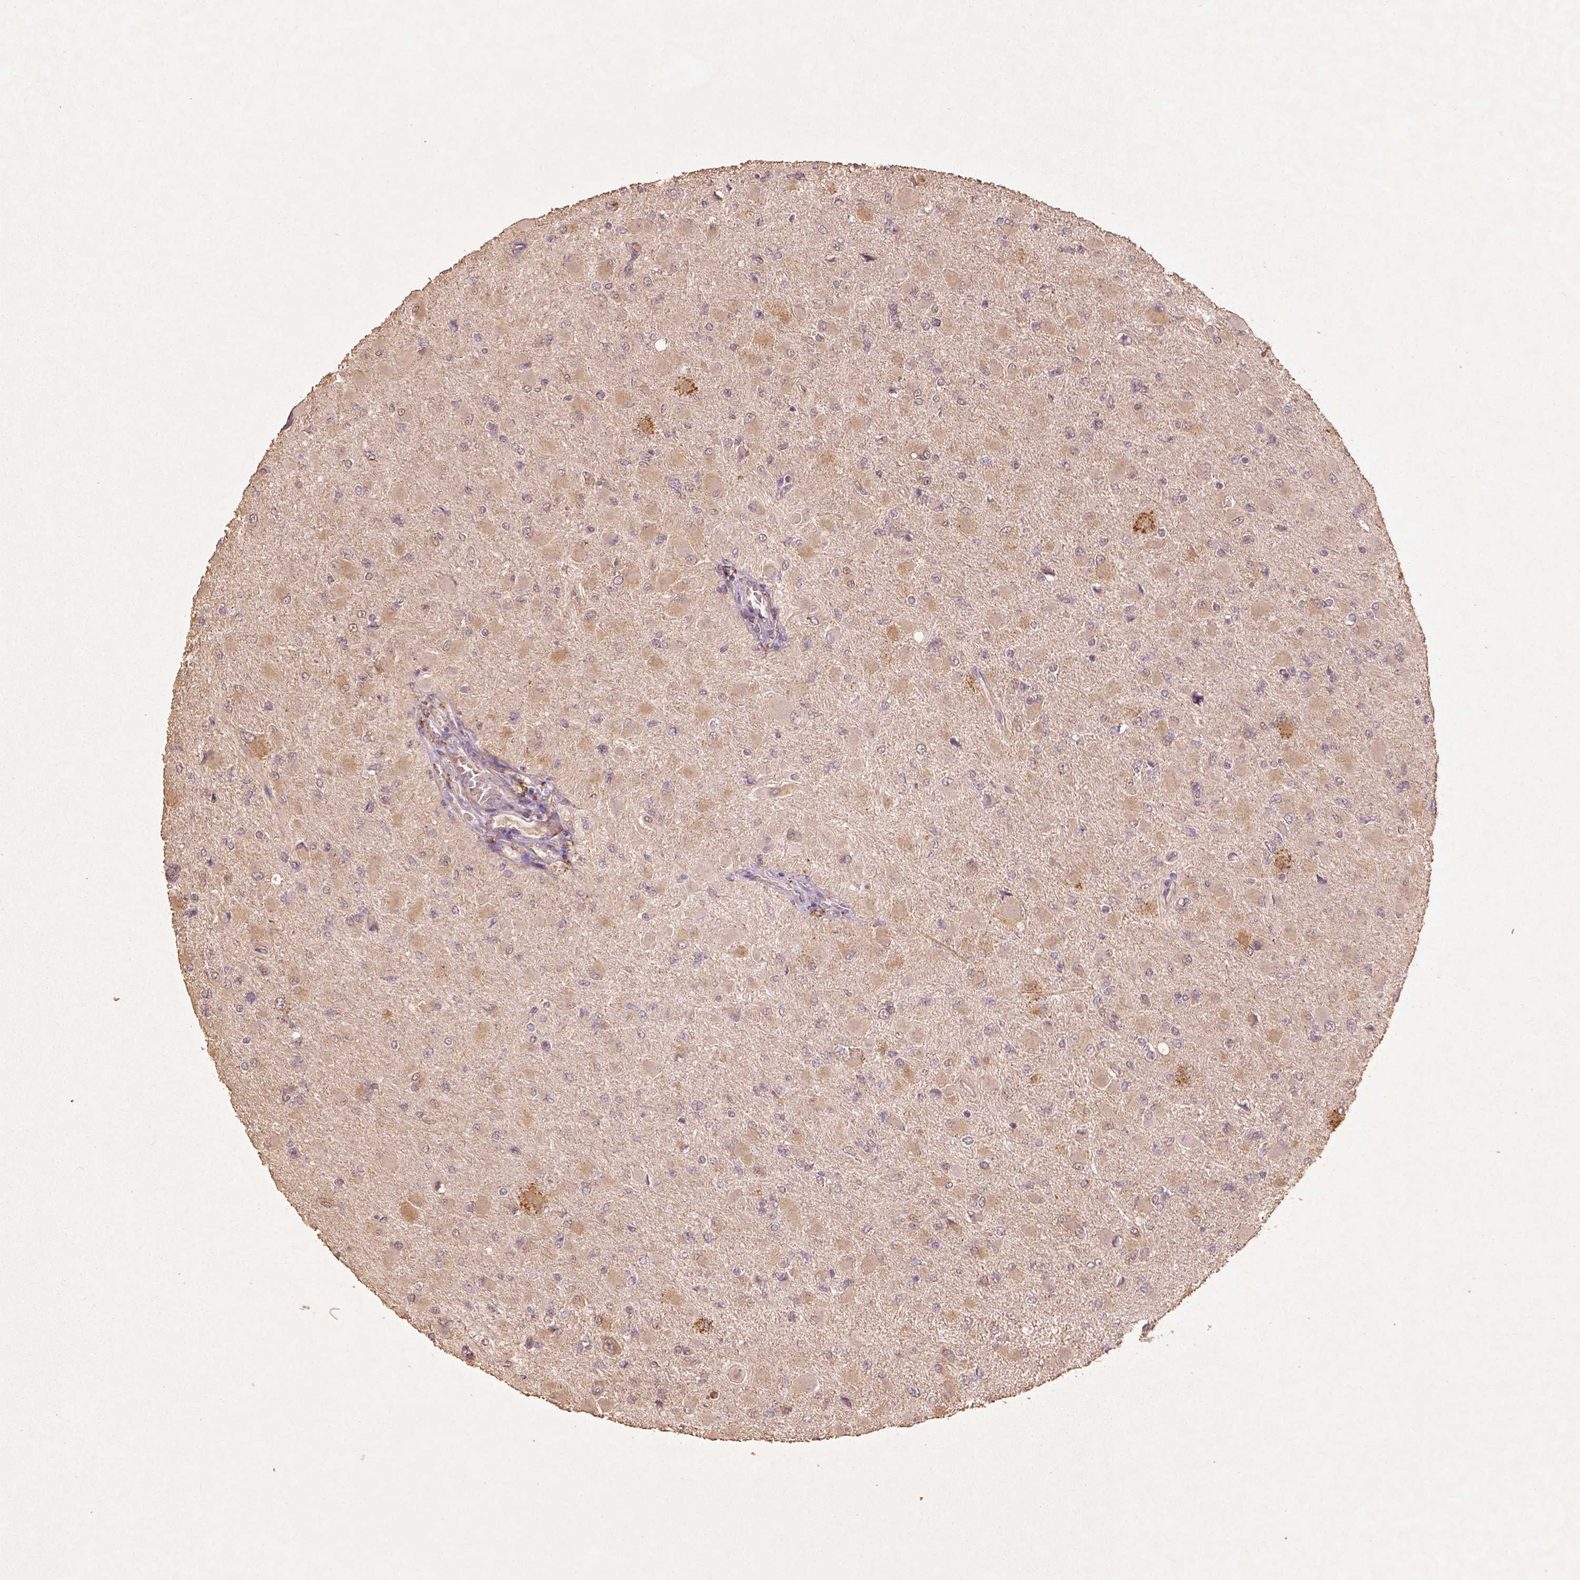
{"staining": {"intensity": "weak", "quantity": ">75%", "location": "cytoplasmic/membranous"}, "tissue": "glioma", "cell_type": "Tumor cells", "image_type": "cancer", "snomed": [{"axis": "morphology", "description": "Glioma, malignant, High grade"}, {"axis": "topography", "description": "Cerebral cortex"}], "caption": "Immunohistochemistry staining of malignant glioma (high-grade), which exhibits low levels of weak cytoplasmic/membranous expression in about >75% of tumor cells indicating weak cytoplasmic/membranous protein staining. The staining was performed using DAB (3,3'-diaminobenzidine) (brown) for protein detection and nuclei were counterstained in hematoxylin (blue).", "gene": "AP2B1", "patient": {"sex": "female", "age": 36}}